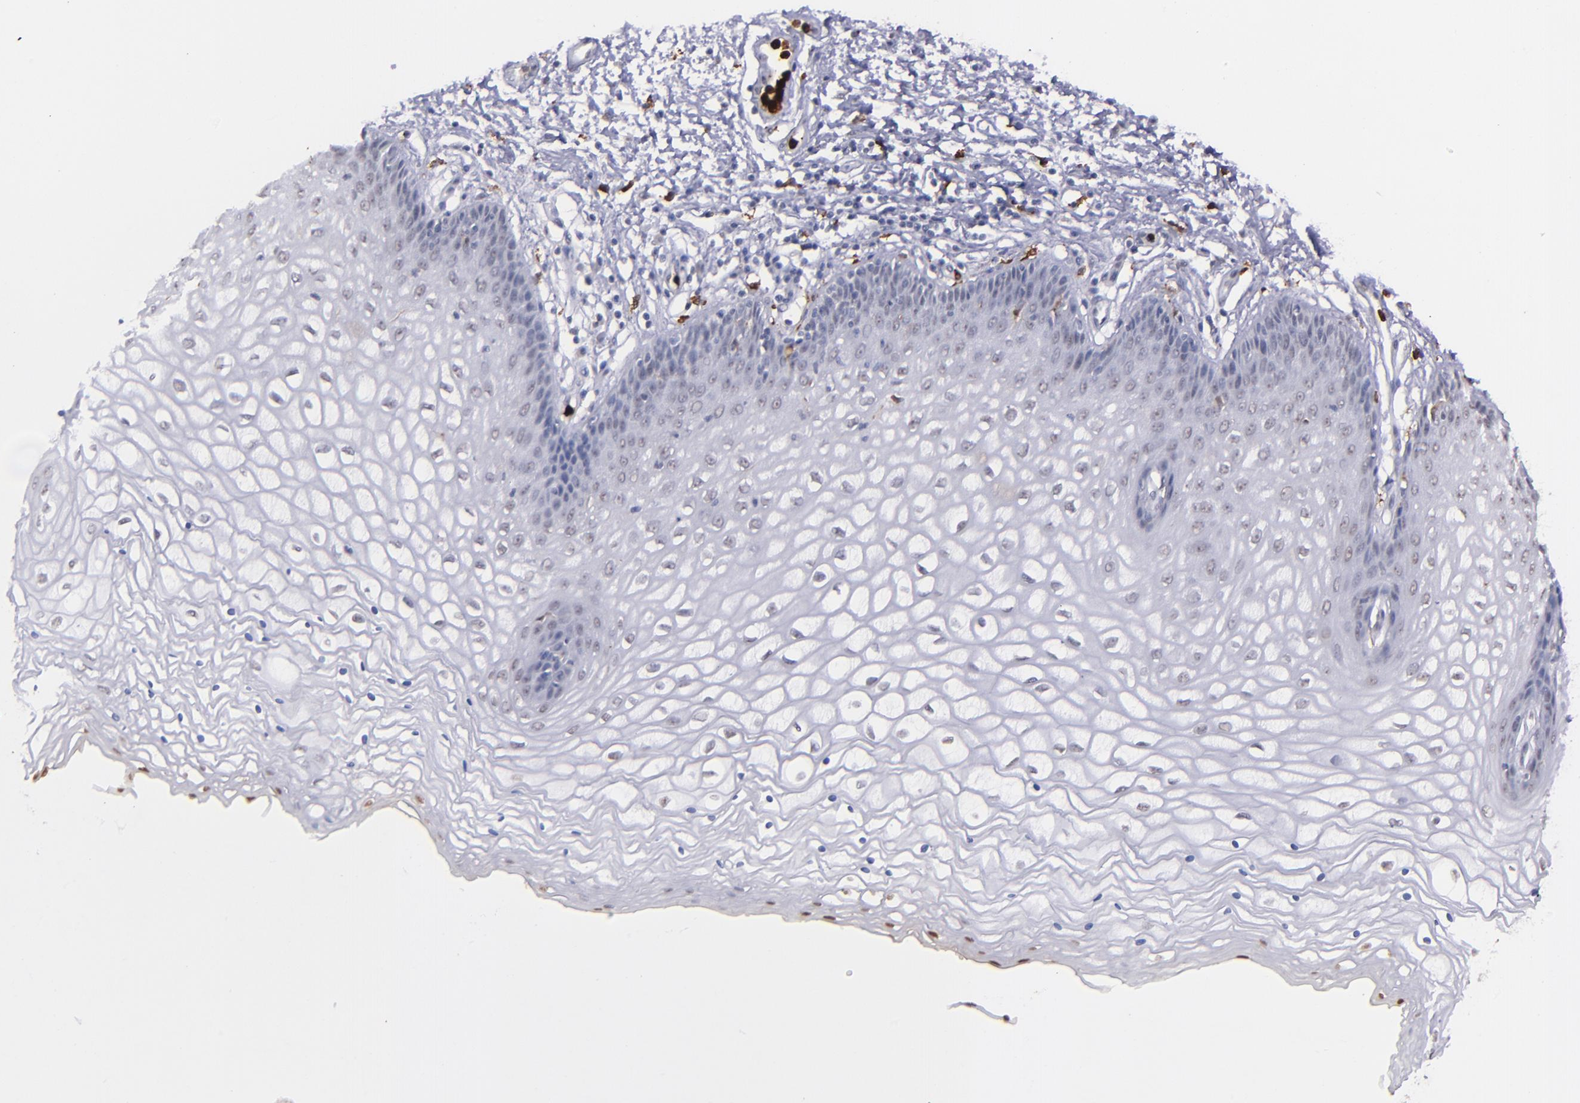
{"staining": {"intensity": "negative", "quantity": "none", "location": "none"}, "tissue": "vagina", "cell_type": "Squamous epithelial cells", "image_type": "normal", "snomed": [{"axis": "morphology", "description": "Normal tissue, NOS"}, {"axis": "topography", "description": "Vagina"}], "caption": "IHC histopathology image of normal human vagina stained for a protein (brown), which displays no expression in squamous epithelial cells.", "gene": "NCF2", "patient": {"sex": "female", "age": 34}}